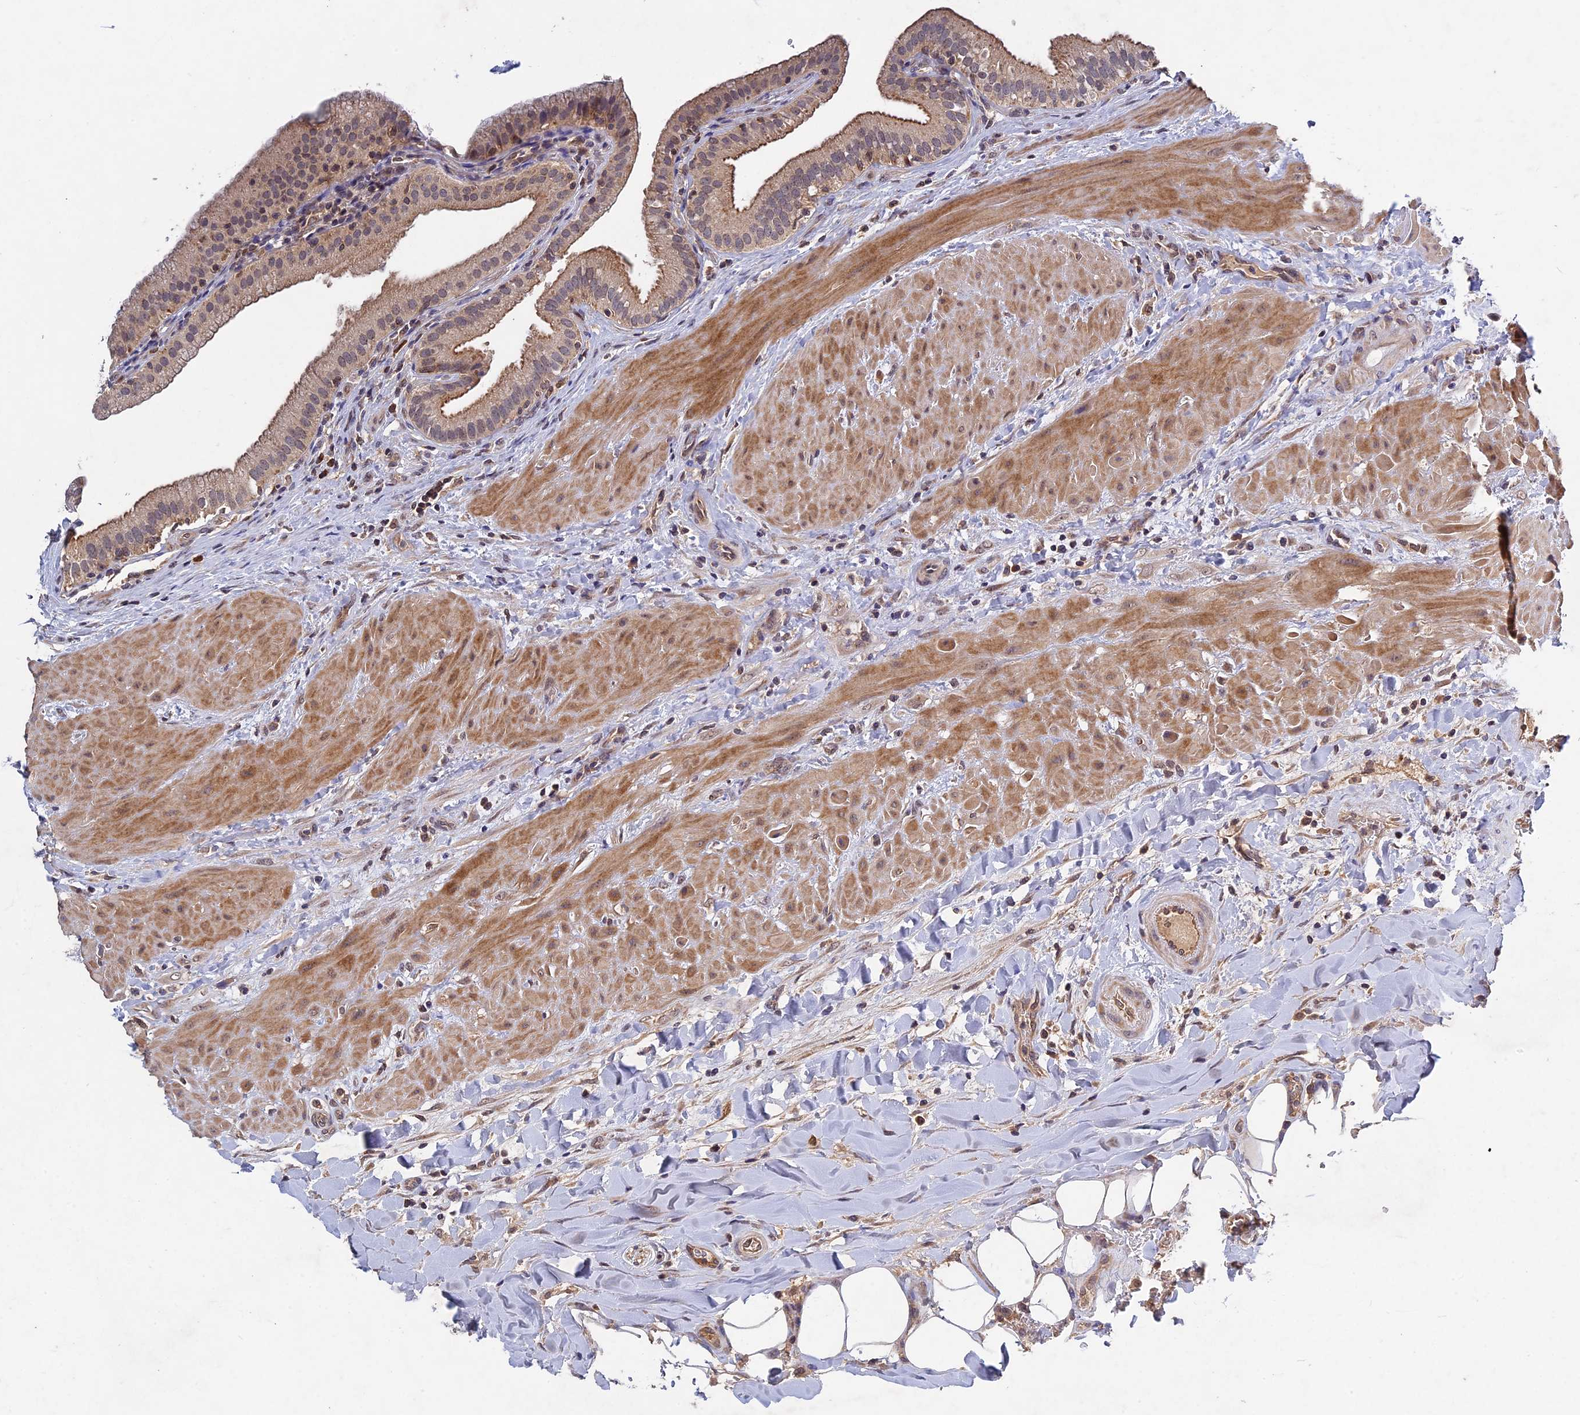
{"staining": {"intensity": "moderate", "quantity": ">75%", "location": "cytoplasmic/membranous"}, "tissue": "gallbladder", "cell_type": "Glandular cells", "image_type": "normal", "snomed": [{"axis": "morphology", "description": "Normal tissue, NOS"}, {"axis": "topography", "description": "Gallbladder"}], "caption": "Immunohistochemistry (IHC) of benign gallbladder displays medium levels of moderate cytoplasmic/membranous expression in about >75% of glandular cells.", "gene": "RAB15", "patient": {"sex": "male", "age": 24}}